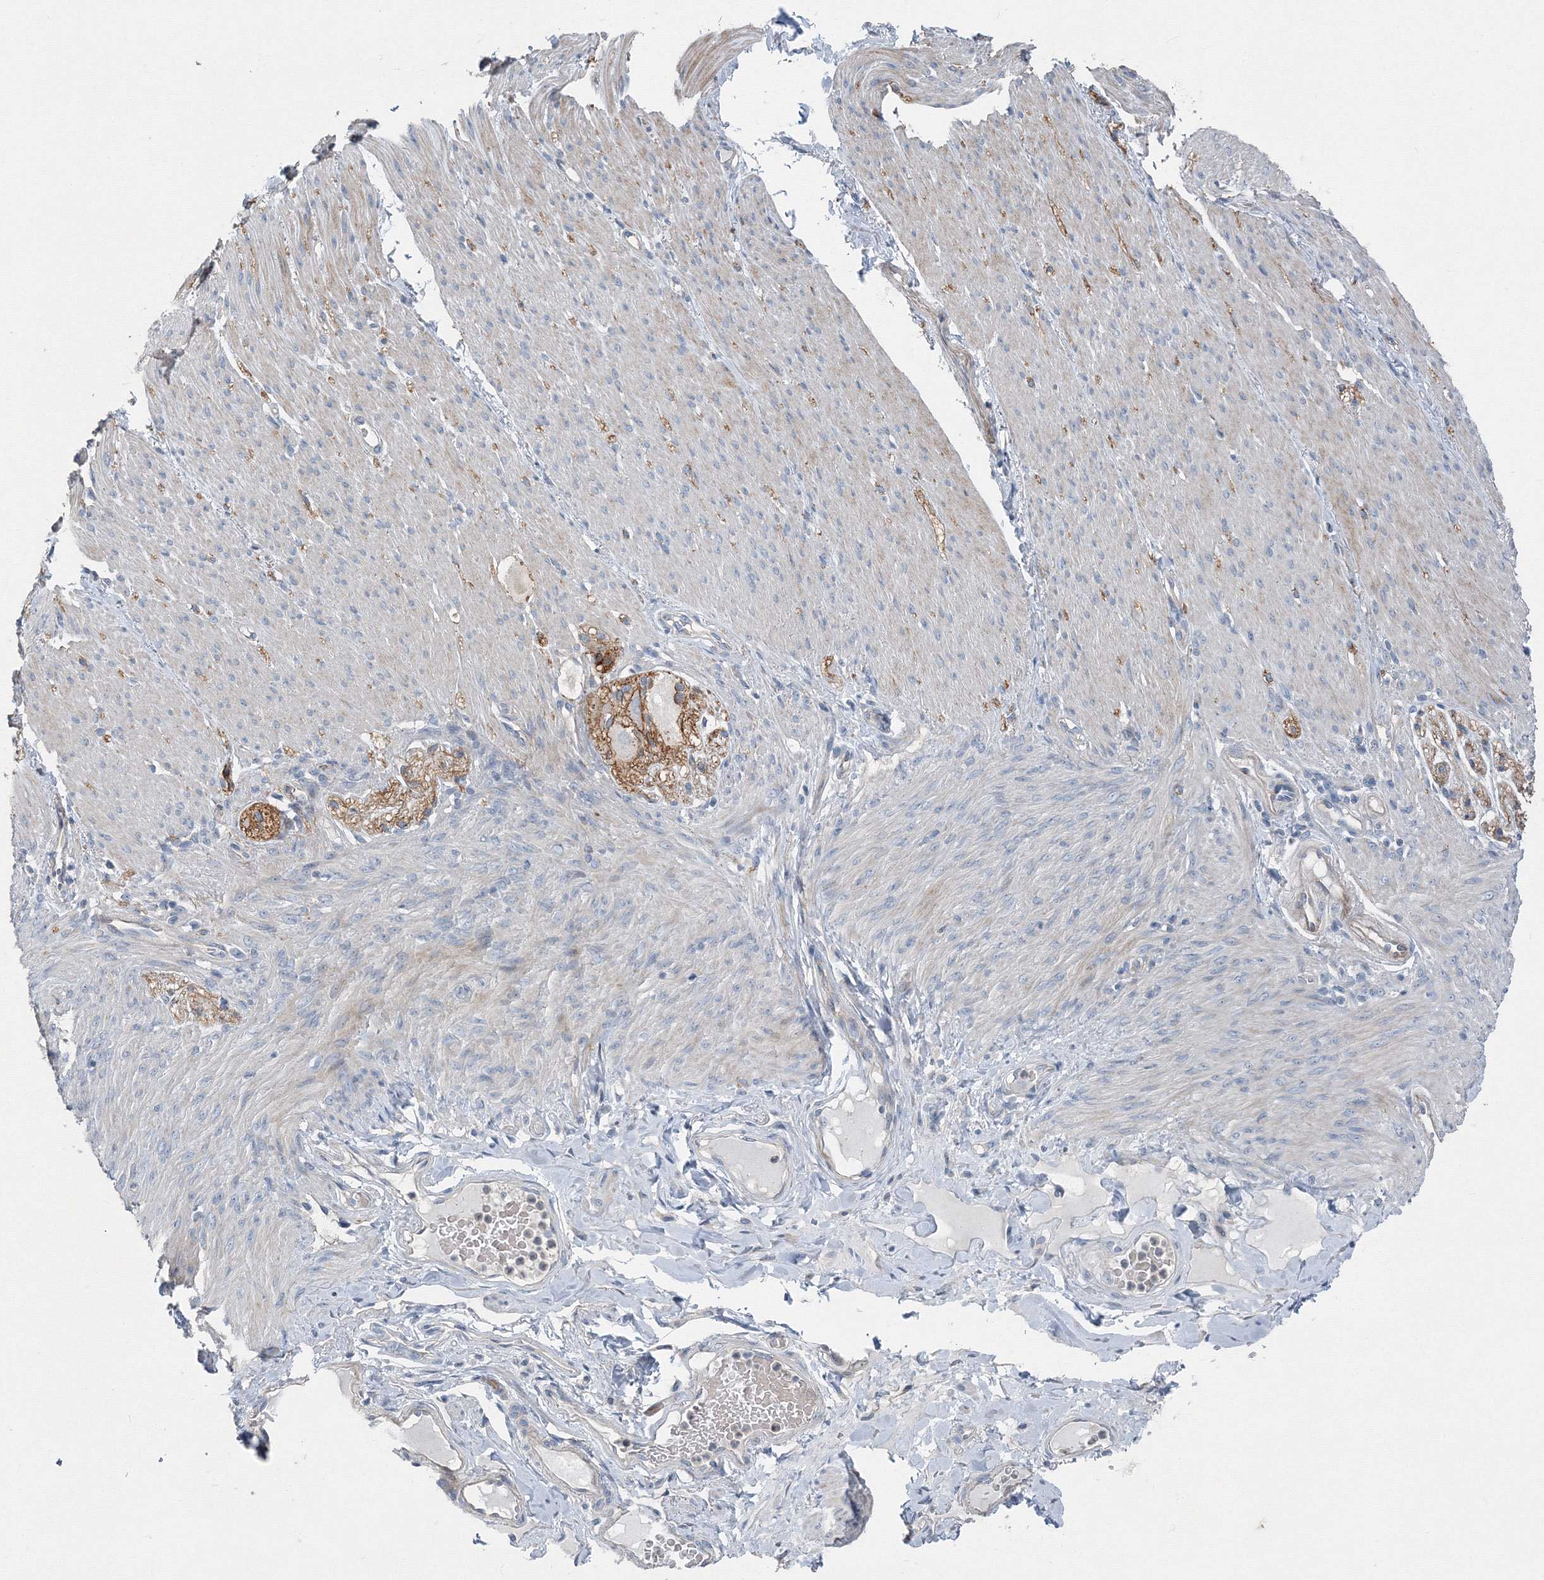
{"staining": {"intensity": "negative", "quantity": "none", "location": "none"}, "tissue": "adipose tissue", "cell_type": "Adipocytes", "image_type": "normal", "snomed": [{"axis": "morphology", "description": "Normal tissue, NOS"}, {"axis": "topography", "description": "Colon"}, {"axis": "topography", "description": "Peripheral nerve tissue"}], "caption": "Adipocytes show no significant expression in unremarkable adipose tissue. (DAB (3,3'-diaminobenzidine) IHC visualized using brightfield microscopy, high magnification).", "gene": "AASDH", "patient": {"sex": "female", "age": 61}}